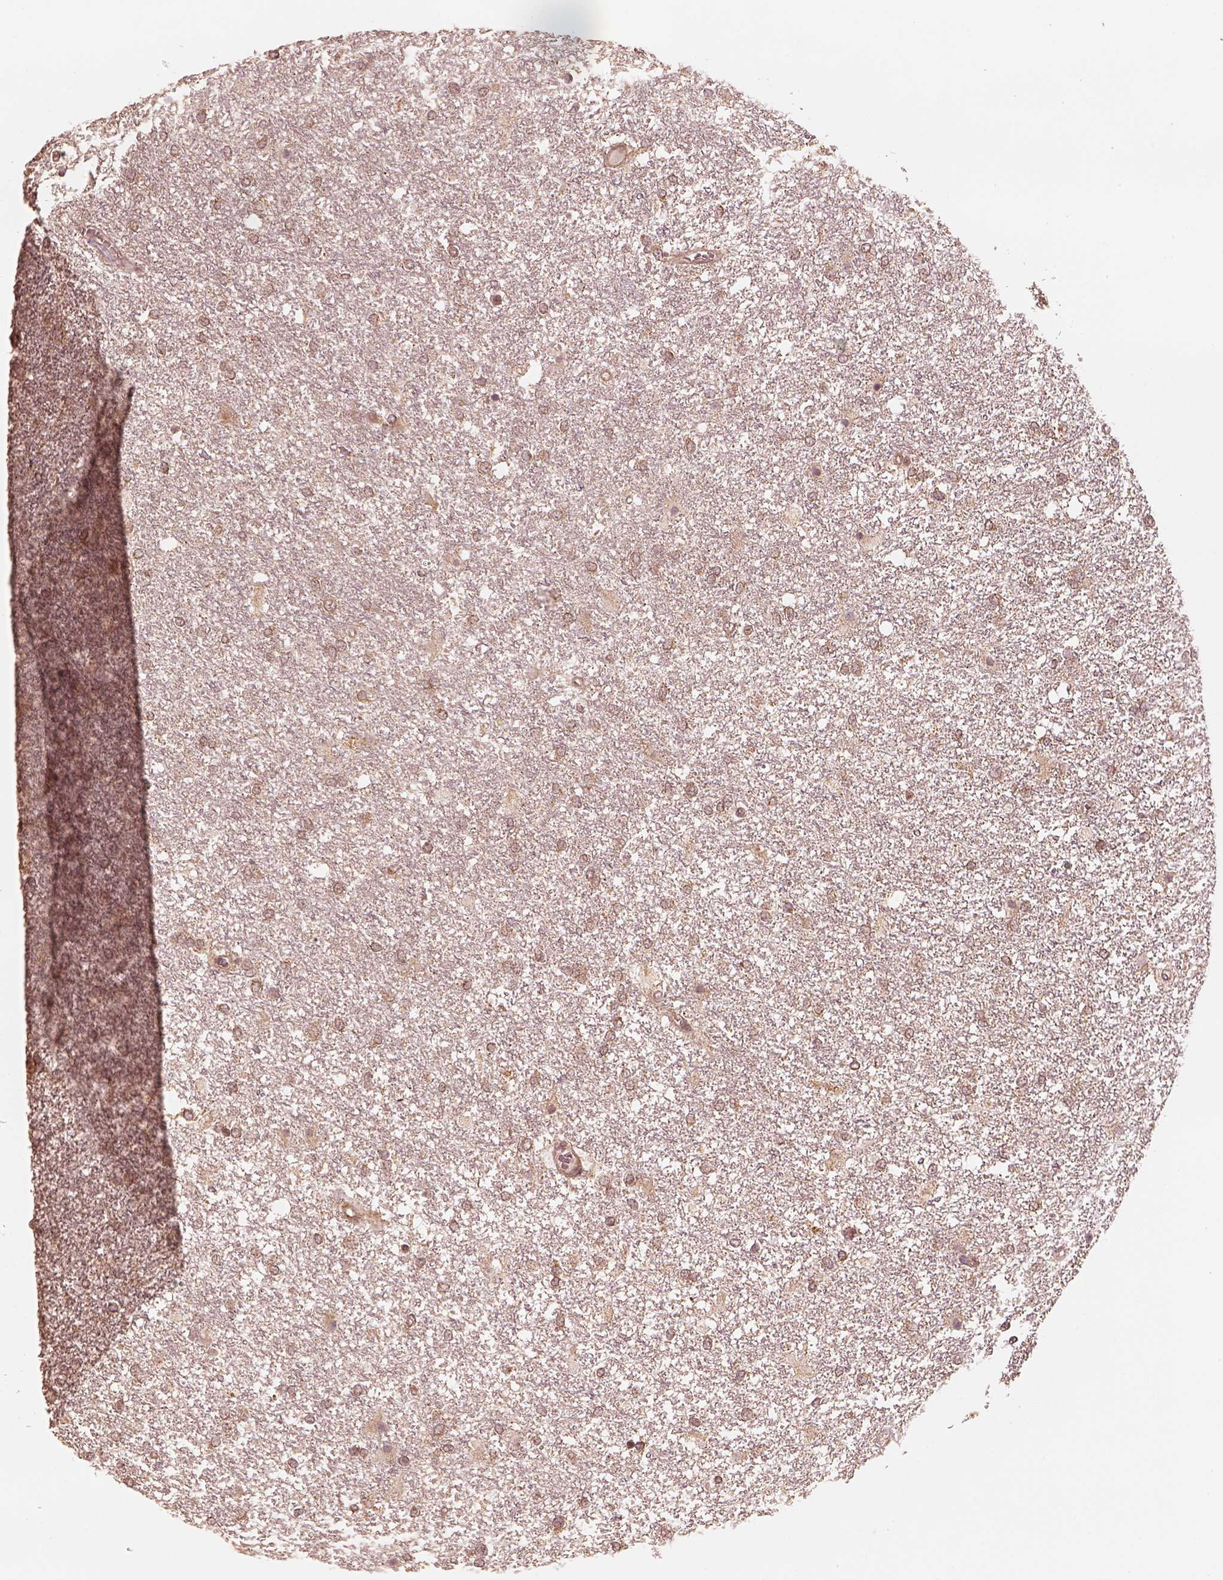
{"staining": {"intensity": "moderate", "quantity": ">75%", "location": "cytoplasmic/membranous"}, "tissue": "glioma", "cell_type": "Tumor cells", "image_type": "cancer", "snomed": [{"axis": "morphology", "description": "Glioma, malignant, High grade"}, {"axis": "topography", "description": "Brain"}], "caption": "High-power microscopy captured an IHC photomicrograph of glioma, revealing moderate cytoplasmic/membranous positivity in approximately >75% of tumor cells.", "gene": "DNAJC25", "patient": {"sex": "female", "age": 61}}